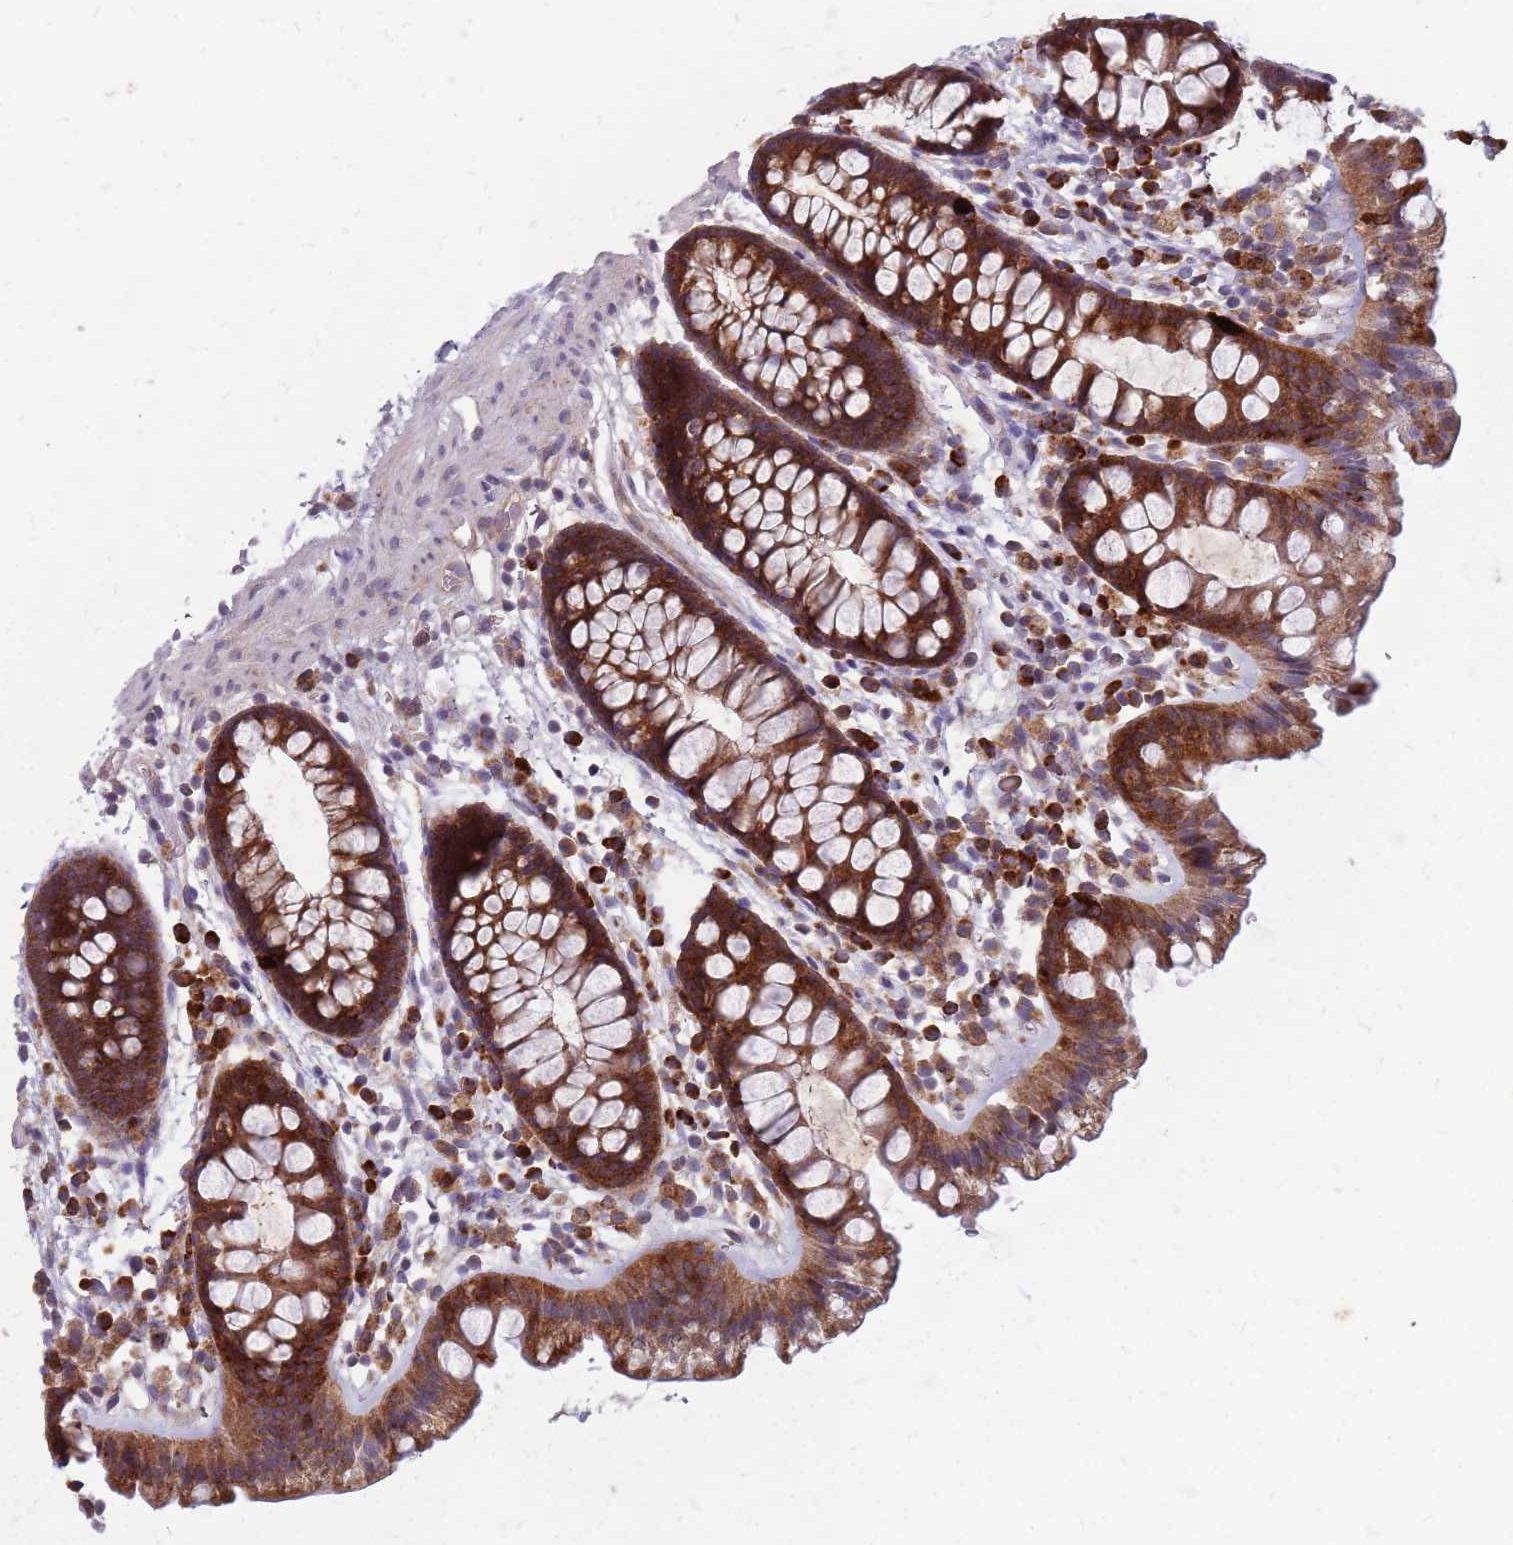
{"staining": {"intensity": "weak", "quantity": "<25%", "location": "cytoplasmic/membranous"}, "tissue": "colon", "cell_type": "Endothelial cells", "image_type": "normal", "snomed": [{"axis": "morphology", "description": "Normal tissue, NOS"}, {"axis": "topography", "description": "Colon"}], "caption": "This is an IHC micrograph of normal human colon. There is no staining in endothelial cells.", "gene": "NME4", "patient": {"sex": "female", "age": 62}}